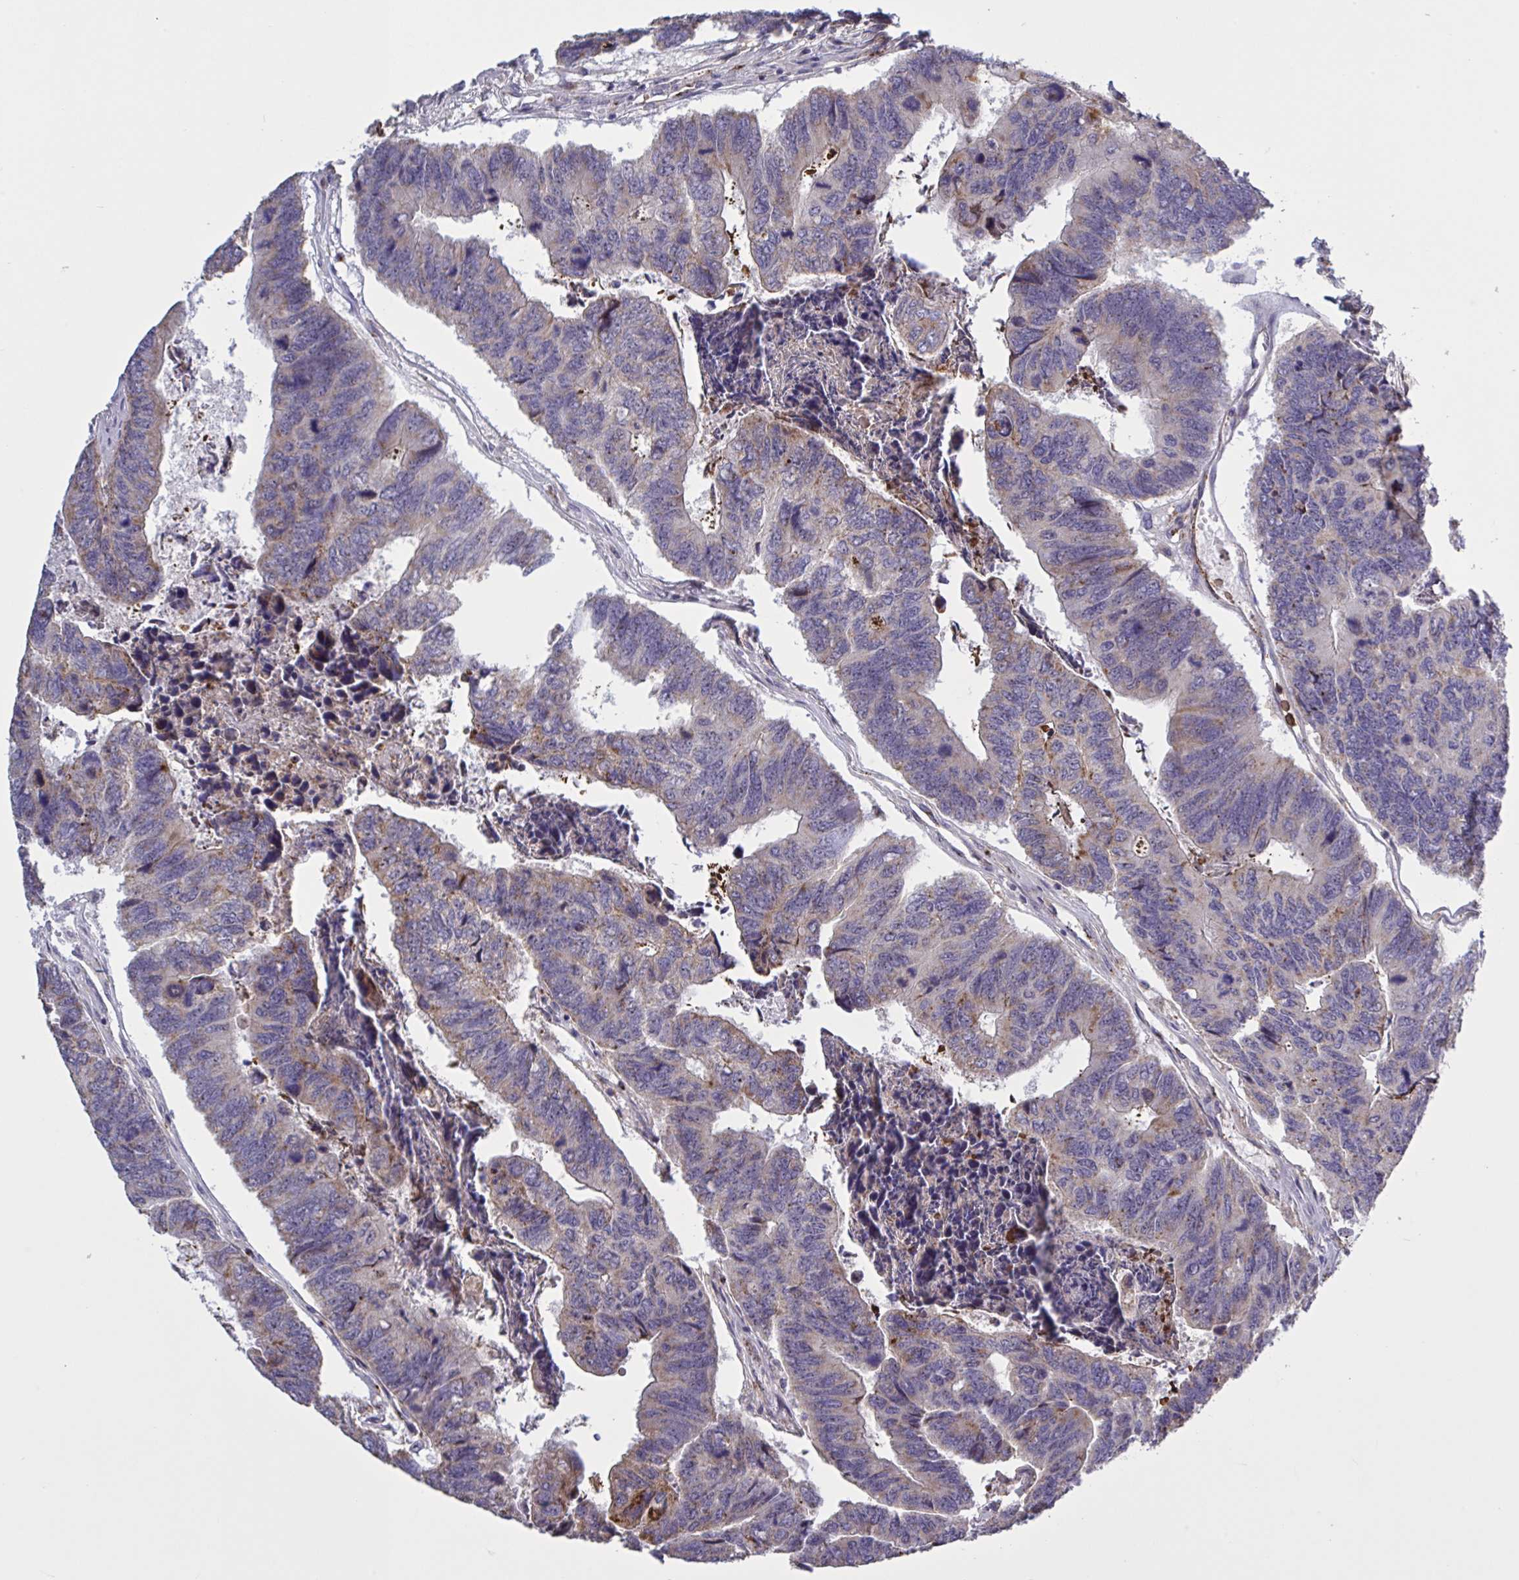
{"staining": {"intensity": "weak", "quantity": "25%-75%", "location": "cytoplasmic/membranous"}, "tissue": "colorectal cancer", "cell_type": "Tumor cells", "image_type": "cancer", "snomed": [{"axis": "morphology", "description": "Adenocarcinoma, NOS"}, {"axis": "topography", "description": "Colon"}], "caption": "This micrograph exhibits adenocarcinoma (colorectal) stained with immunohistochemistry (IHC) to label a protein in brown. The cytoplasmic/membranous of tumor cells show weak positivity for the protein. Nuclei are counter-stained blue.", "gene": "CD101", "patient": {"sex": "female", "age": 67}}